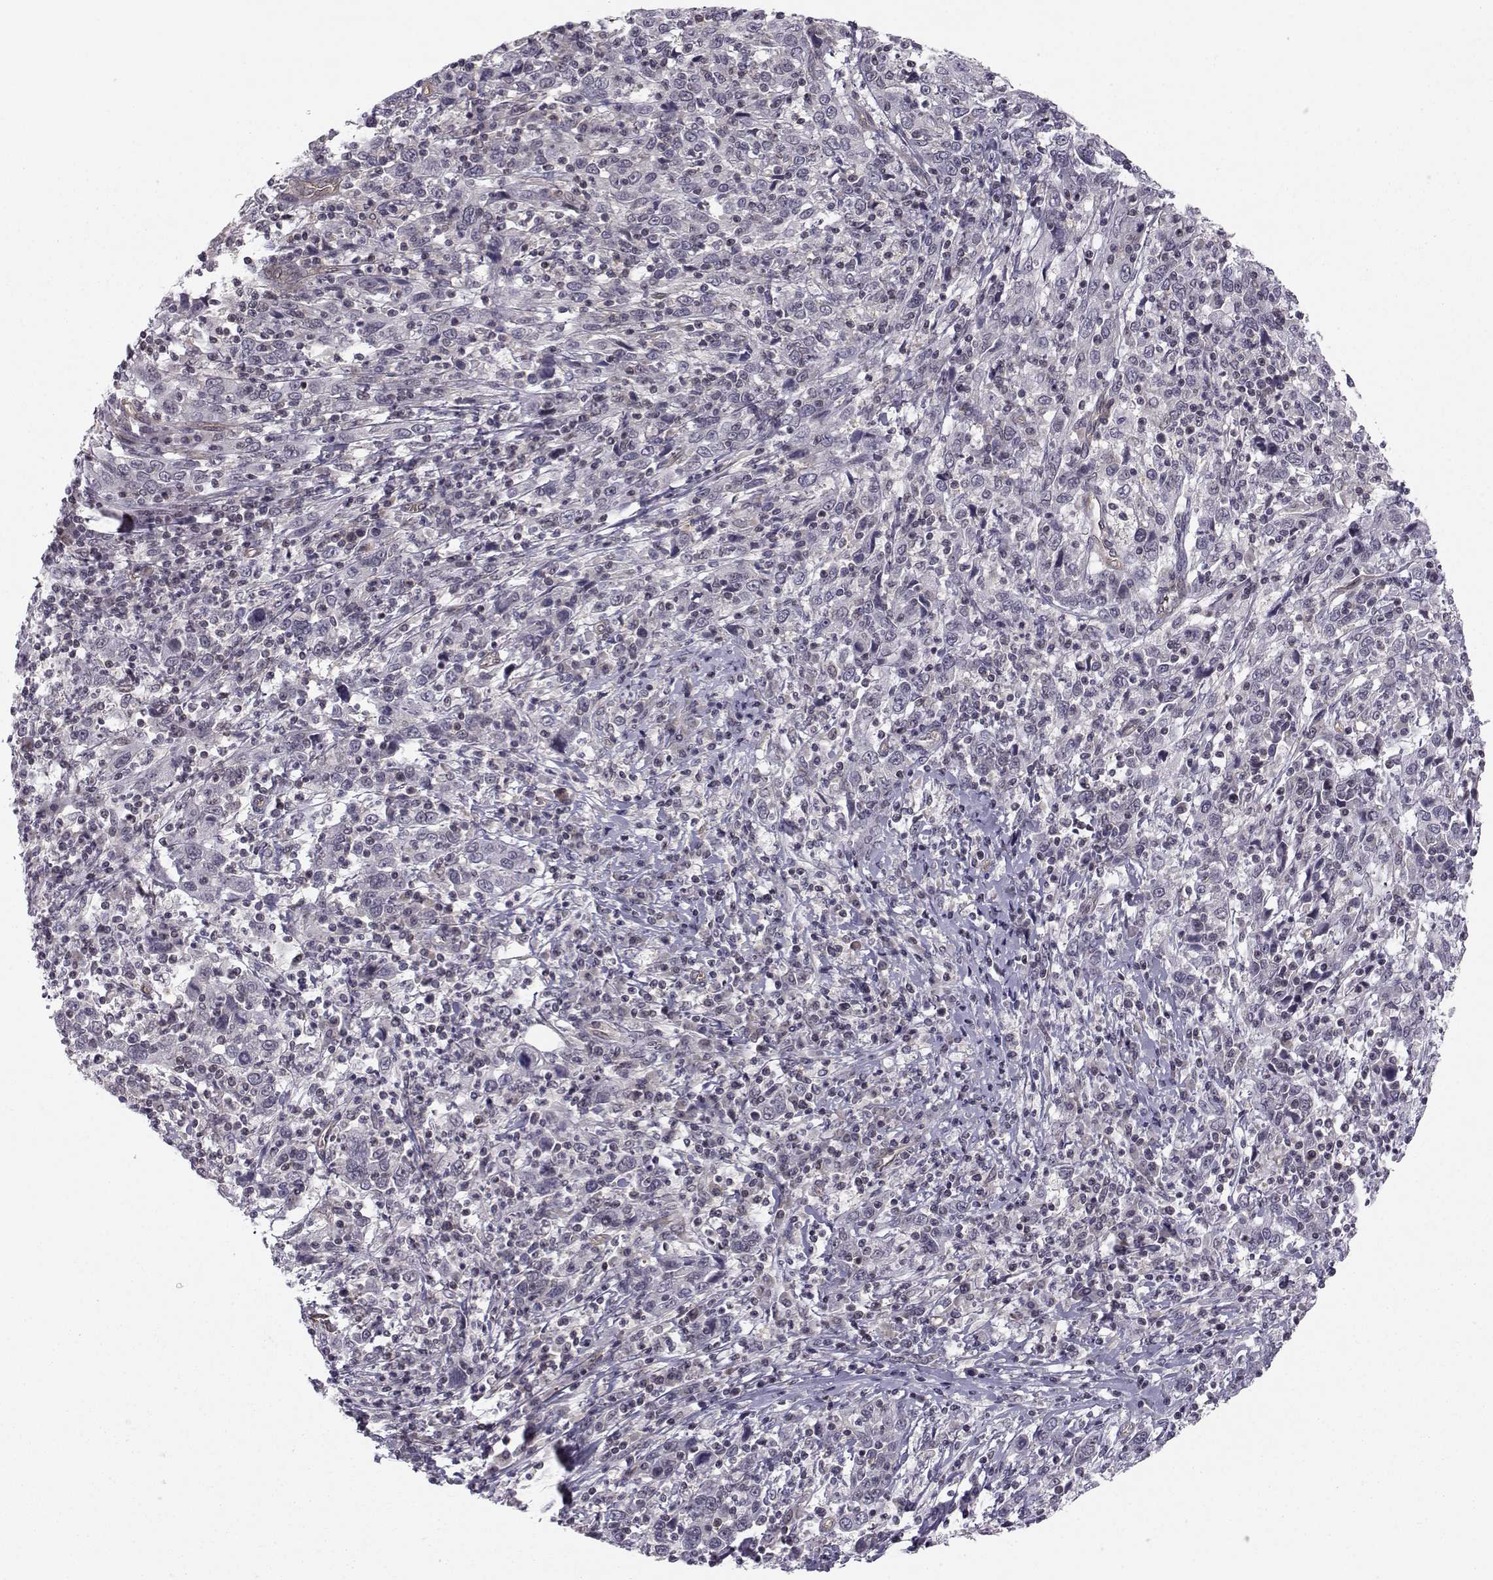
{"staining": {"intensity": "negative", "quantity": "none", "location": "none"}, "tissue": "cervical cancer", "cell_type": "Tumor cells", "image_type": "cancer", "snomed": [{"axis": "morphology", "description": "Squamous cell carcinoma, NOS"}, {"axis": "topography", "description": "Cervix"}], "caption": "An IHC histopathology image of cervical squamous cell carcinoma is shown. There is no staining in tumor cells of cervical squamous cell carcinoma.", "gene": "KIF13B", "patient": {"sex": "female", "age": 46}}